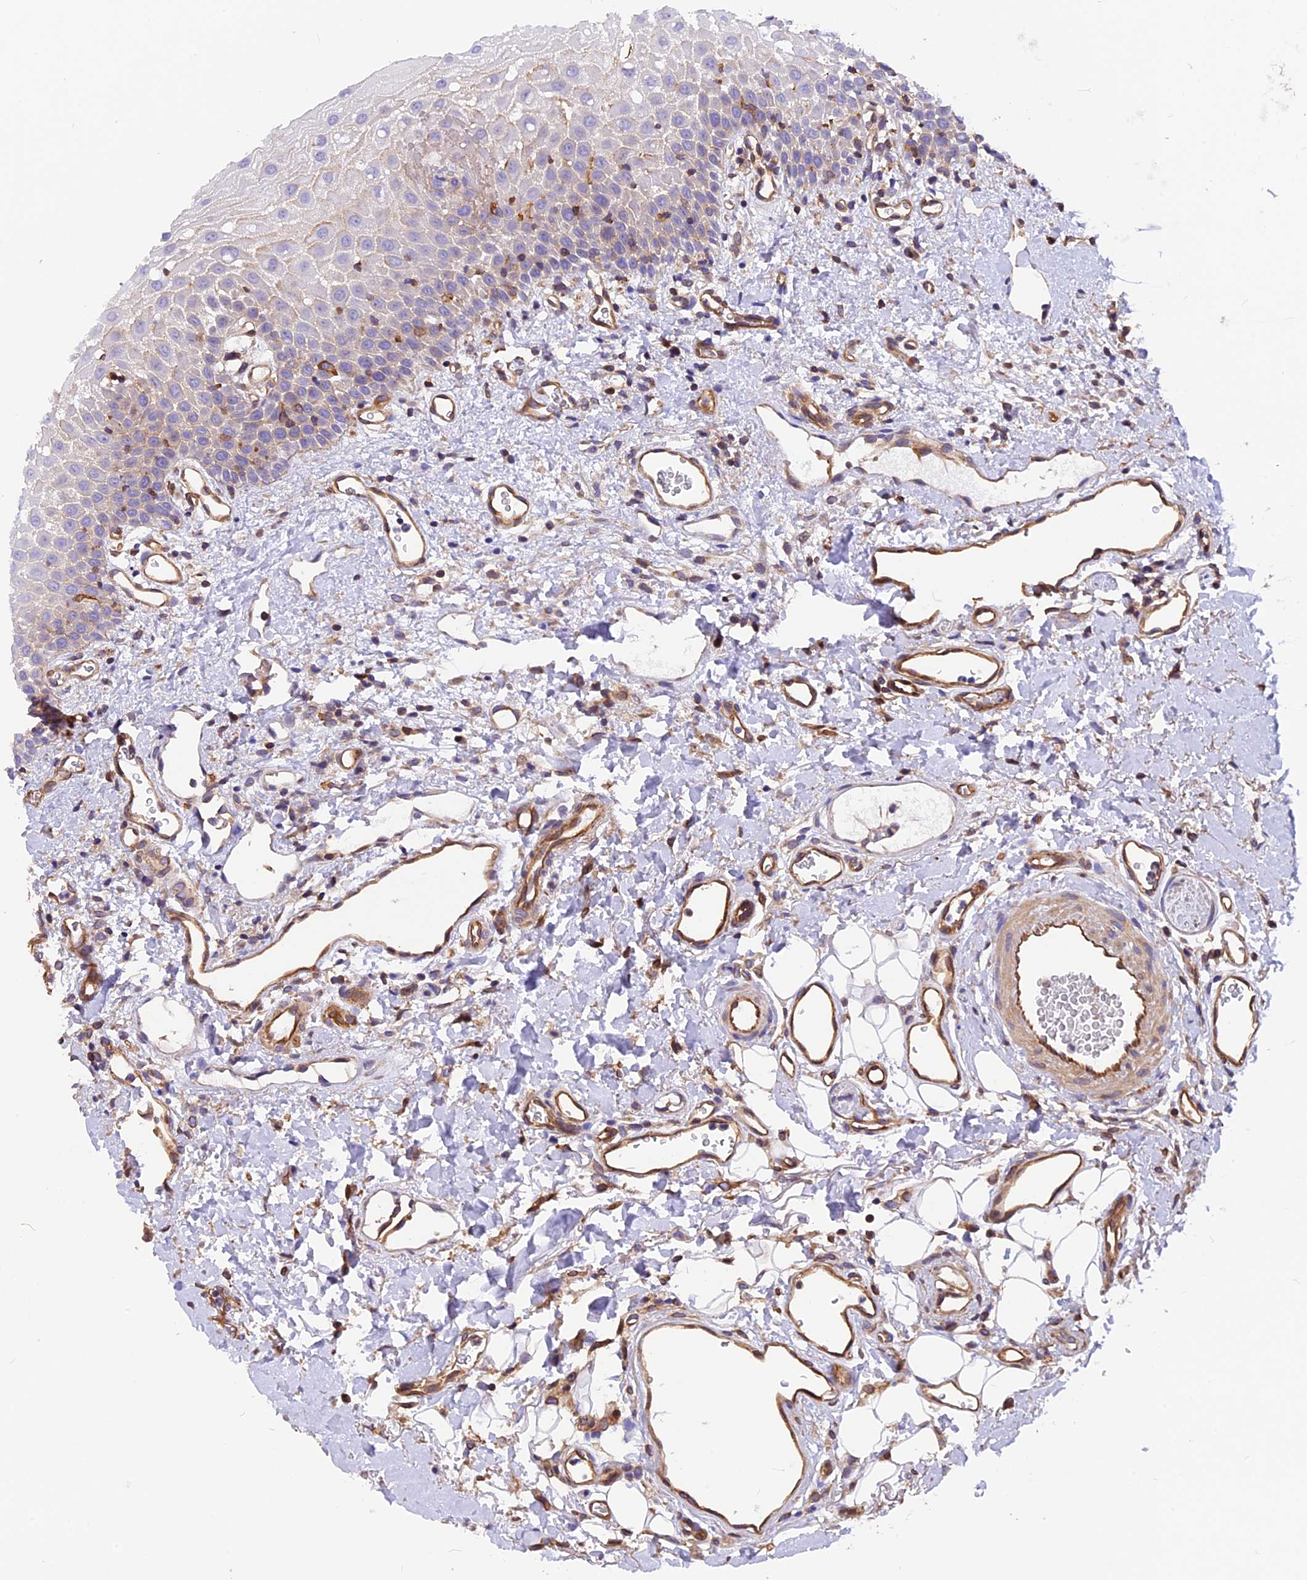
{"staining": {"intensity": "weak", "quantity": "25%-75%", "location": "cytoplasmic/membranous"}, "tissue": "oral mucosa", "cell_type": "Squamous epithelial cells", "image_type": "normal", "snomed": [{"axis": "morphology", "description": "Normal tissue, NOS"}, {"axis": "topography", "description": "Oral tissue"}], "caption": "Protein staining of benign oral mucosa shows weak cytoplasmic/membranous staining in about 25%-75% of squamous epithelial cells.", "gene": "MED20", "patient": {"sex": "female", "age": 70}}